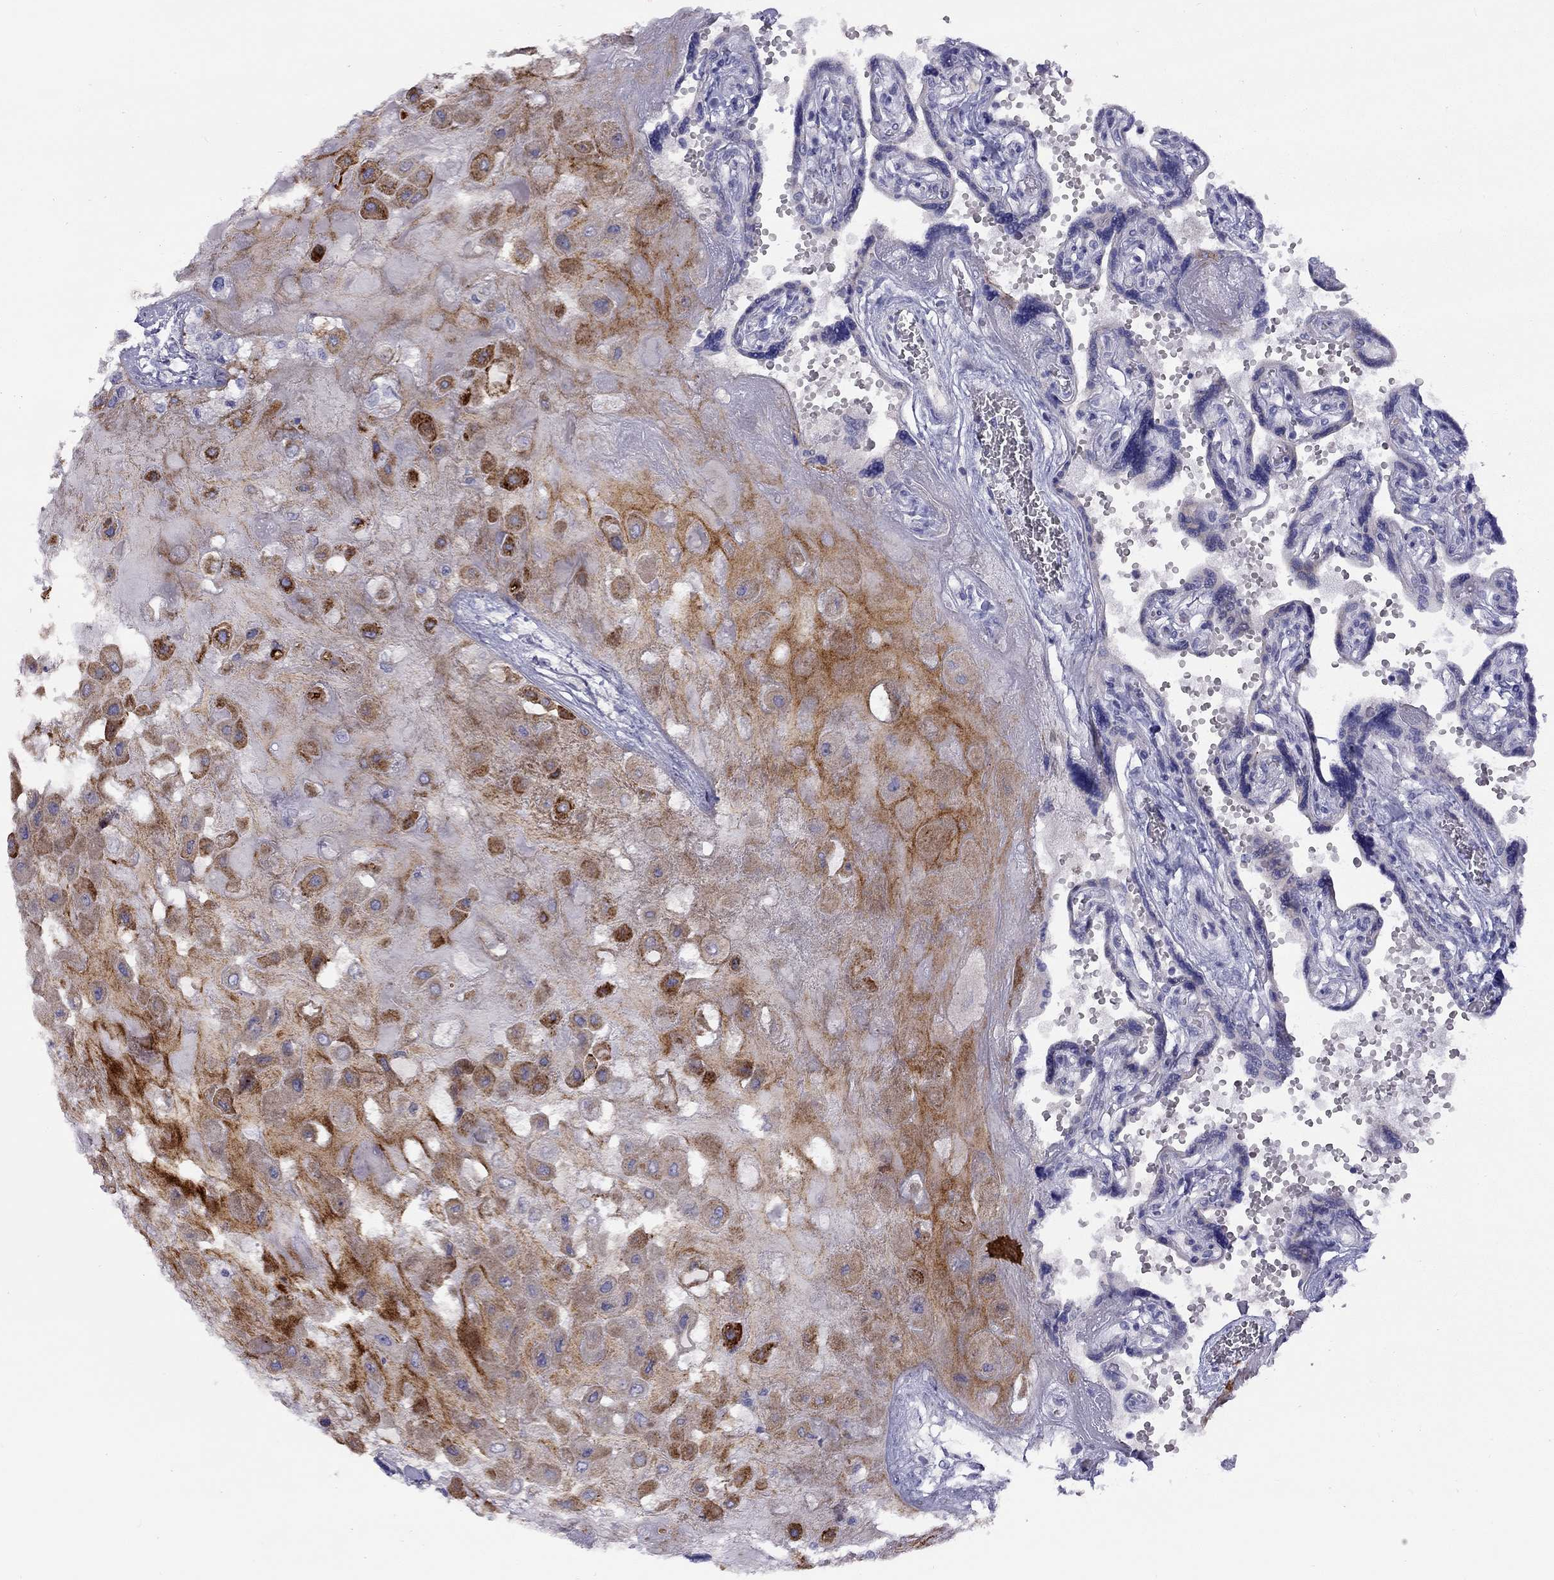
{"staining": {"intensity": "negative", "quantity": "none", "location": "none"}, "tissue": "placenta", "cell_type": "Trophoblastic cells", "image_type": "normal", "snomed": [{"axis": "morphology", "description": "Normal tissue, NOS"}, {"axis": "topography", "description": "Placenta"}], "caption": "This image is of normal placenta stained with immunohistochemistry to label a protein in brown with the nuclei are counter-stained blue. There is no positivity in trophoblastic cells. Brightfield microscopy of IHC stained with DAB (3,3'-diaminobenzidine) (brown) and hematoxylin (blue), captured at high magnification.", "gene": "CPNE4", "patient": {"sex": "female", "age": 32}}